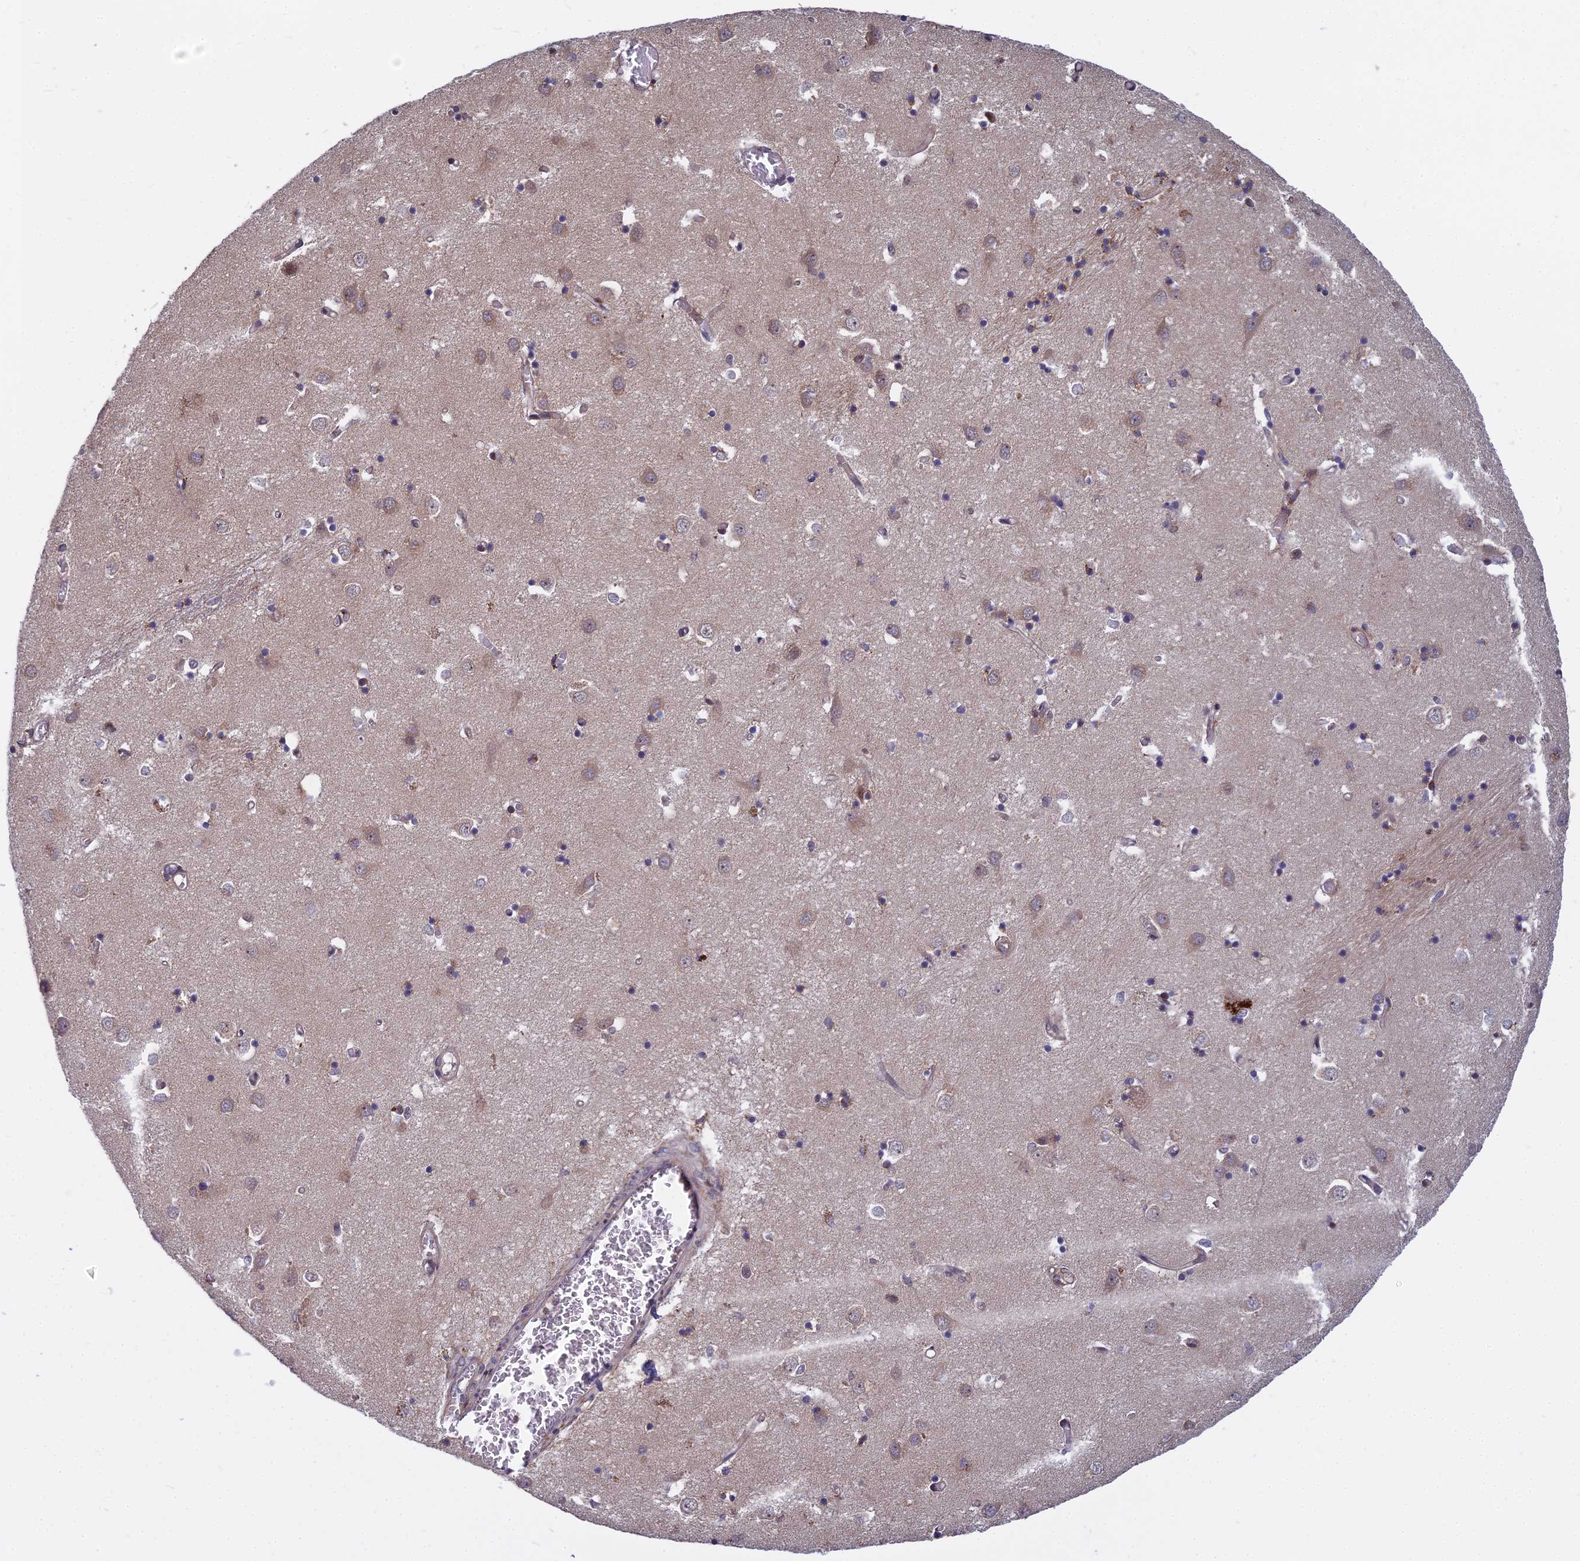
{"staining": {"intensity": "weak", "quantity": "<25%", "location": "cytoplasmic/membranous"}, "tissue": "caudate", "cell_type": "Glial cells", "image_type": "normal", "snomed": [{"axis": "morphology", "description": "Normal tissue, NOS"}, {"axis": "topography", "description": "Lateral ventricle wall"}], "caption": "Immunohistochemistry (IHC) of normal caudate shows no staining in glial cells. (DAB immunohistochemistry (IHC) visualized using brightfield microscopy, high magnification).", "gene": "COMMD2", "patient": {"sex": "male", "age": 70}}